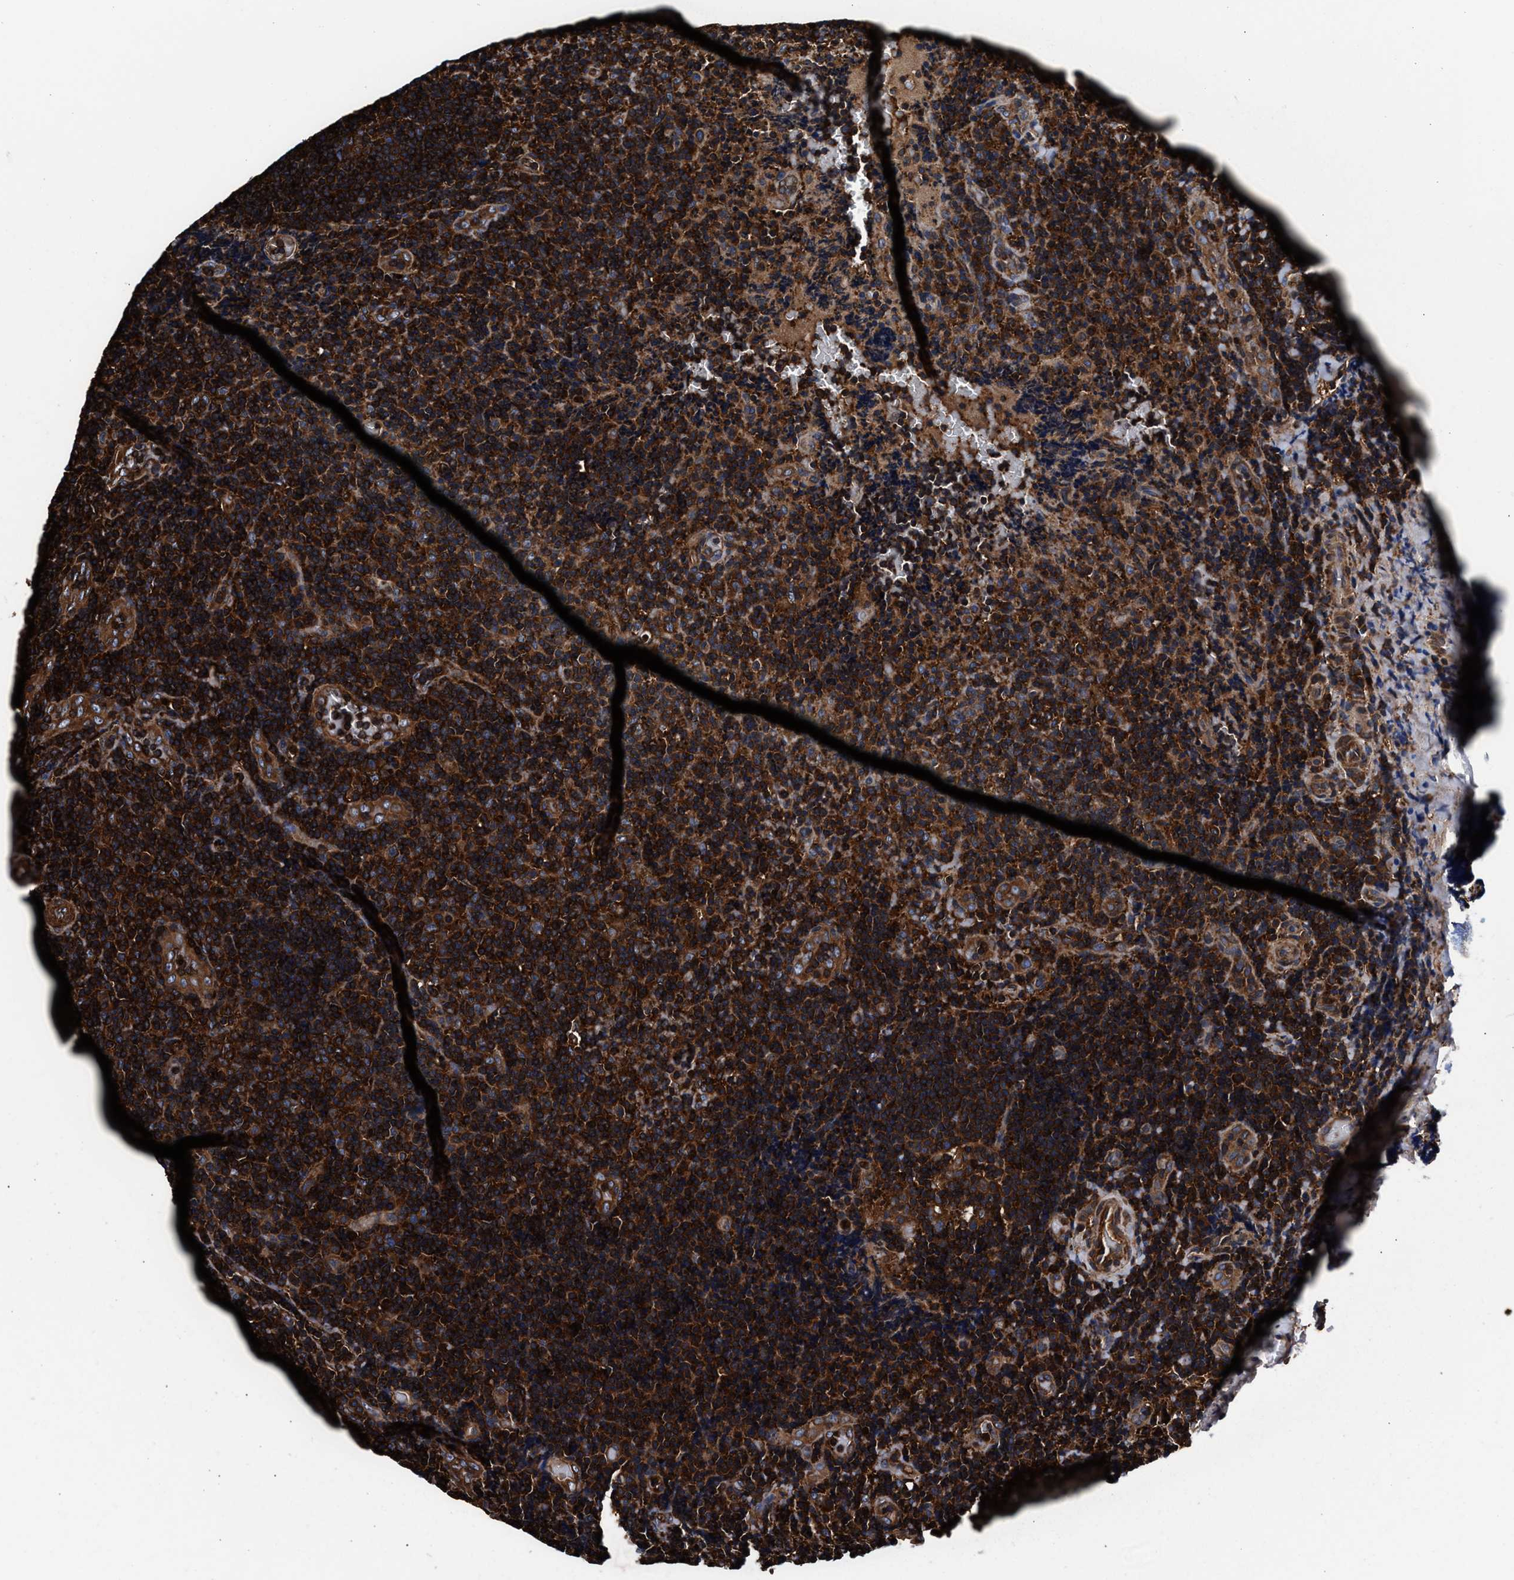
{"staining": {"intensity": "strong", "quantity": ">75%", "location": "cytoplasmic/membranous"}, "tissue": "lymphoma", "cell_type": "Tumor cells", "image_type": "cancer", "snomed": [{"axis": "morphology", "description": "Malignant lymphoma, non-Hodgkin's type, High grade"}, {"axis": "topography", "description": "Tonsil"}], "caption": "DAB (3,3'-diaminobenzidine) immunohistochemical staining of human high-grade malignant lymphoma, non-Hodgkin's type demonstrates strong cytoplasmic/membranous protein staining in about >75% of tumor cells.", "gene": "KYAT1", "patient": {"sex": "female", "age": 36}}